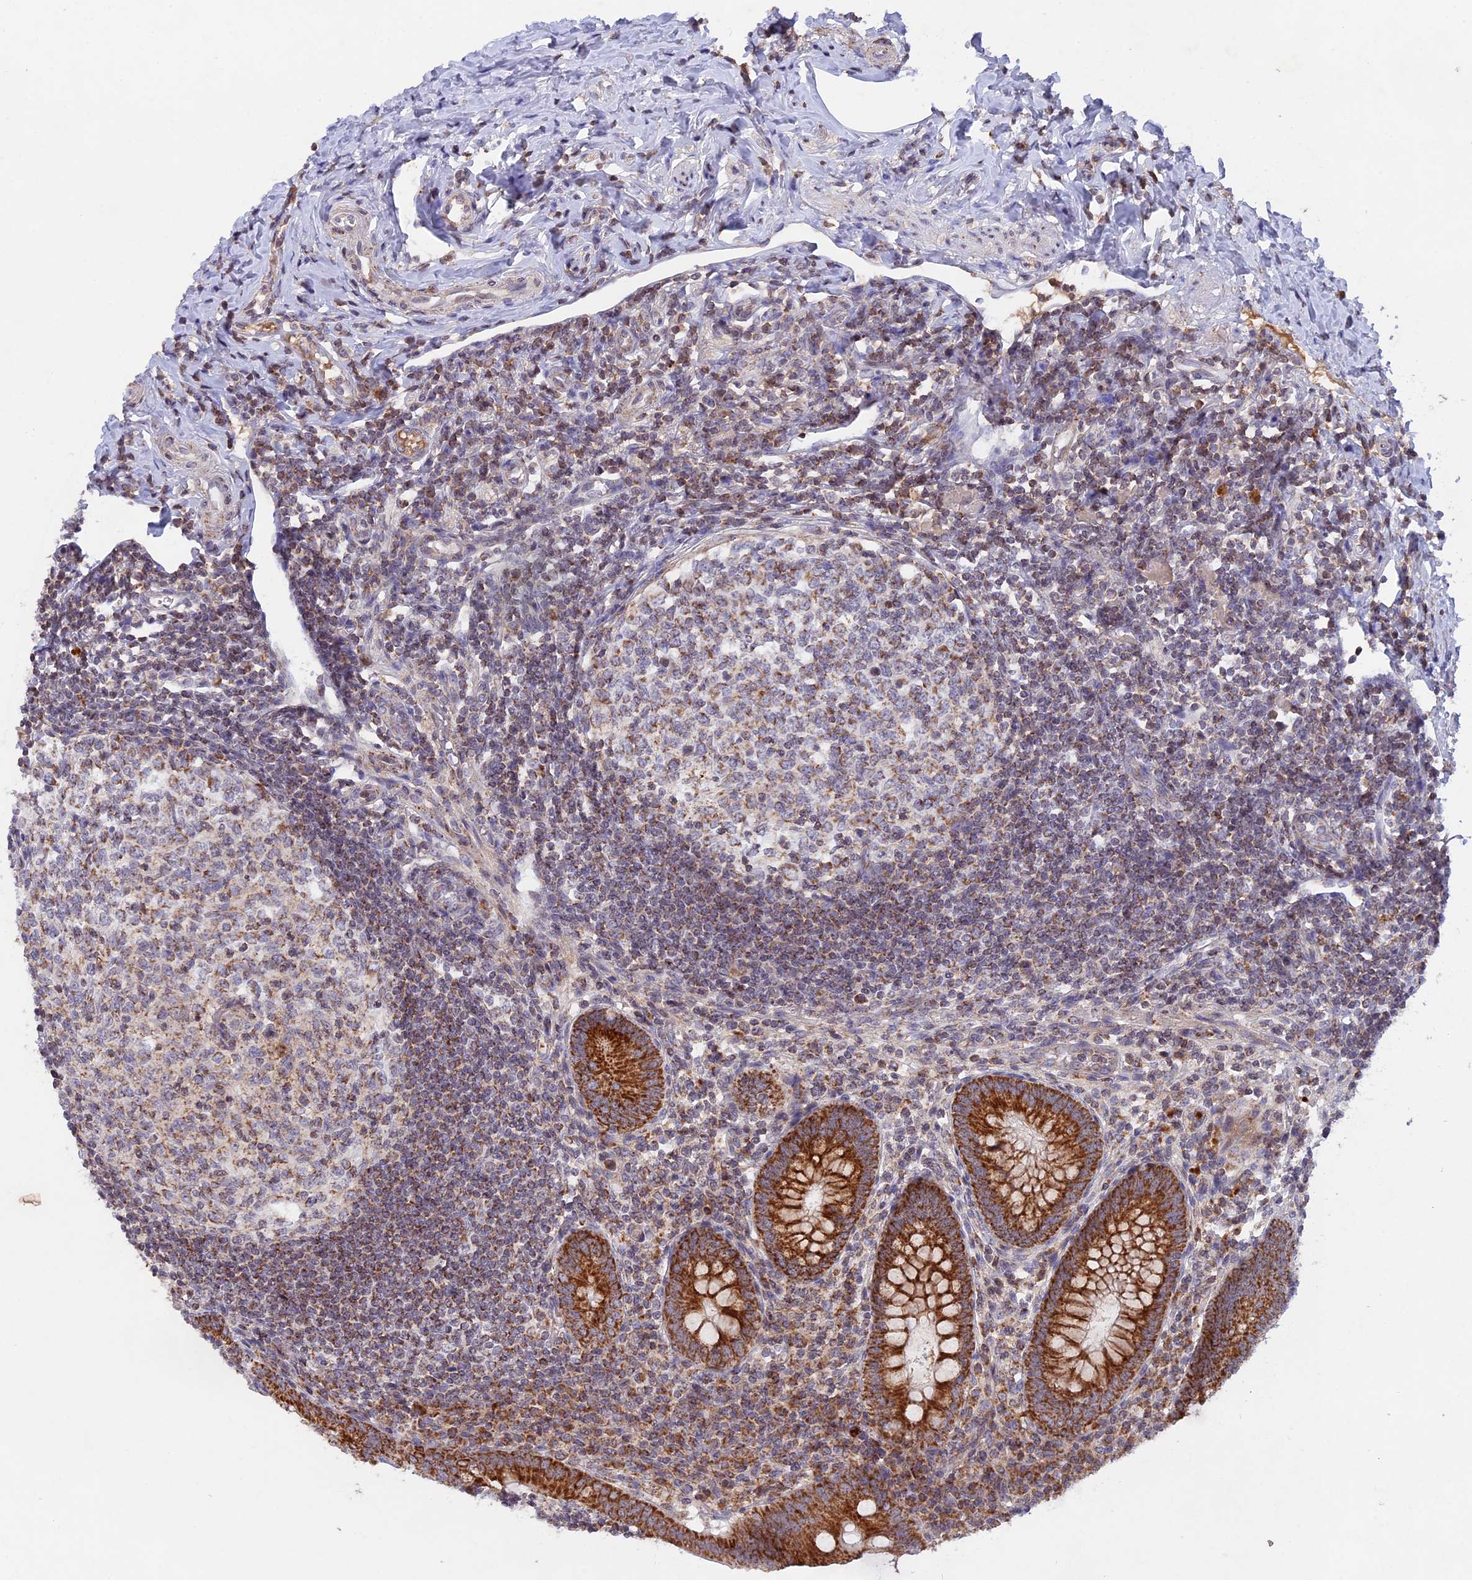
{"staining": {"intensity": "strong", "quantity": ">75%", "location": "cytoplasmic/membranous"}, "tissue": "appendix", "cell_type": "Glandular cells", "image_type": "normal", "snomed": [{"axis": "morphology", "description": "Normal tissue, NOS"}, {"axis": "topography", "description": "Appendix"}], "caption": "Immunohistochemistry photomicrograph of benign human appendix stained for a protein (brown), which displays high levels of strong cytoplasmic/membranous expression in about >75% of glandular cells.", "gene": "MPV17L", "patient": {"sex": "female", "age": 33}}